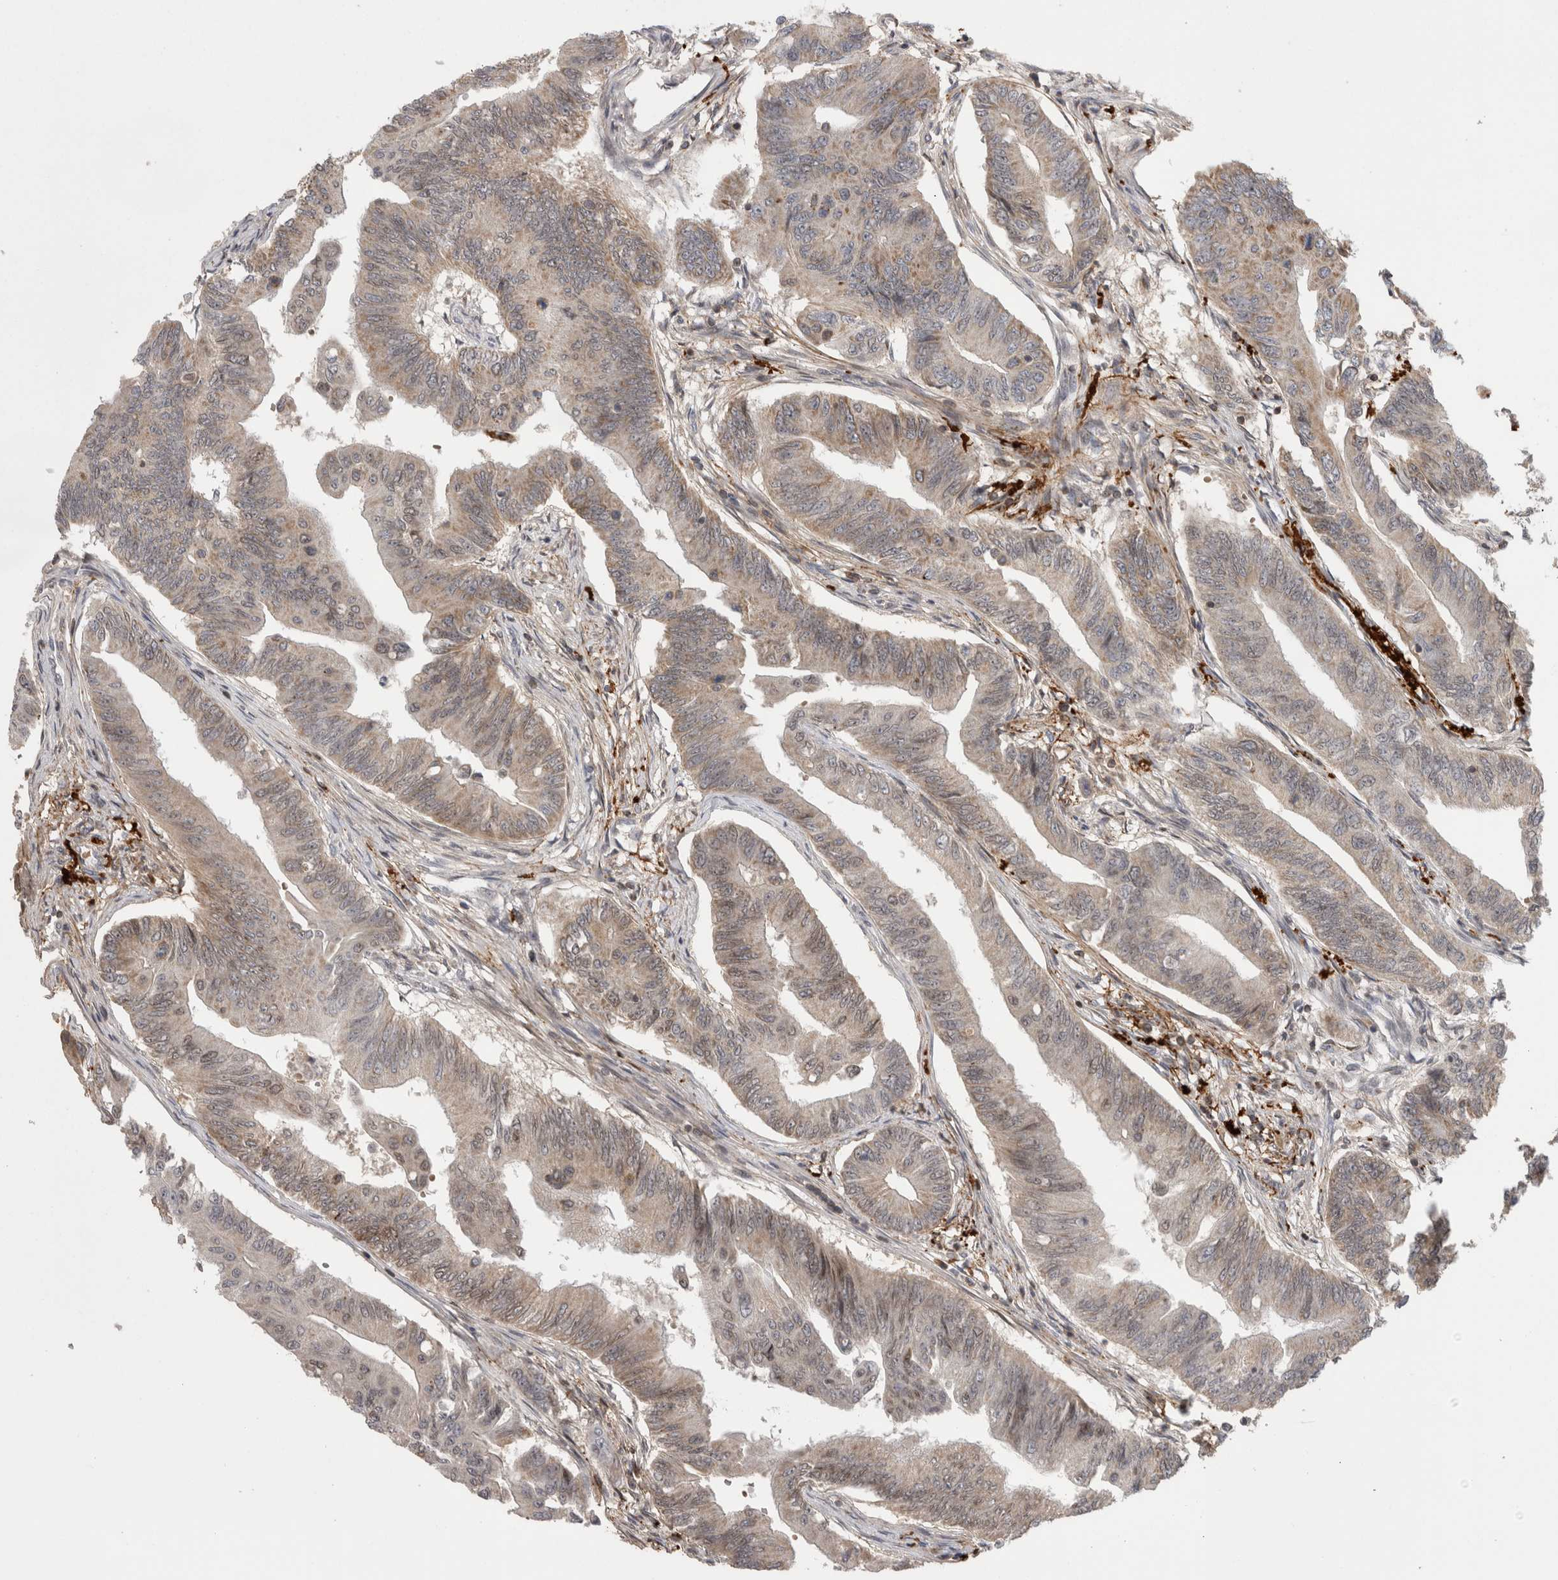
{"staining": {"intensity": "weak", "quantity": "<25%", "location": "cytoplasmic/membranous"}, "tissue": "colorectal cancer", "cell_type": "Tumor cells", "image_type": "cancer", "snomed": [{"axis": "morphology", "description": "Adenoma, NOS"}, {"axis": "morphology", "description": "Adenocarcinoma, NOS"}, {"axis": "topography", "description": "Colon"}], "caption": "Colorectal adenocarcinoma was stained to show a protein in brown. There is no significant staining in tumor cells.", "gene": "DARS2", "patient": {"sex": "male", "age": 79}}